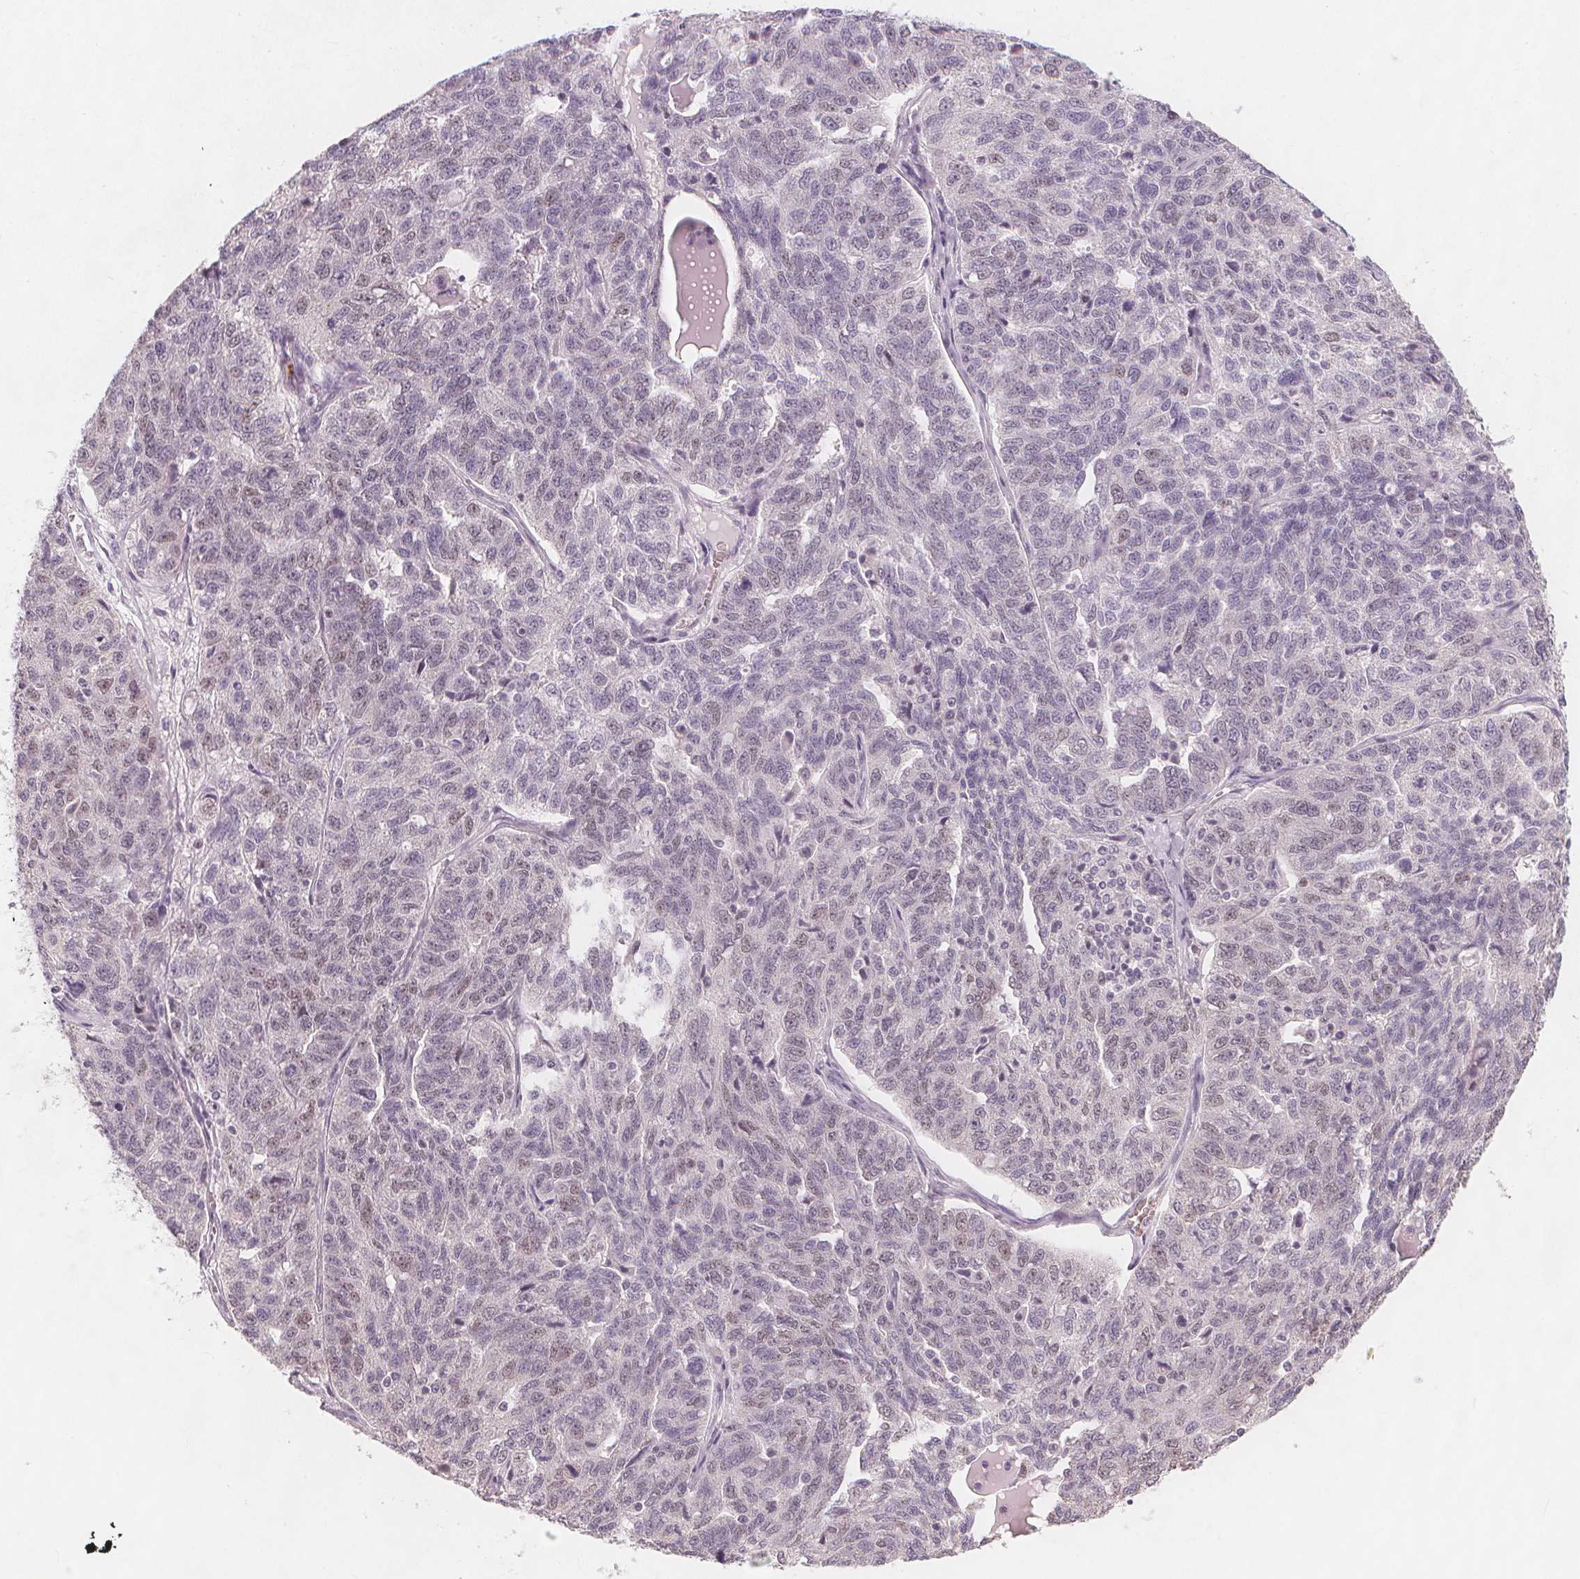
{"staining": {"intensity": "negative", "quantity": "none", "location": "none"}, "tissue": "ovarian cancer", "cell_type": "Tumor cells", "image_type": "cancer", "snomed": [{"axis": "morphology", "description": "Cystadenocarcinoma, serous, NOS"}, {"axis": "topography", "description": "Ovary"}], "caption": "Ovarian cancer (serous cystadenocarcinoma) stained for a protein using IHC shows no positivity tumor cells.", "gene": "TIPIN", "patient": {"sex": "female", "age": 71}}